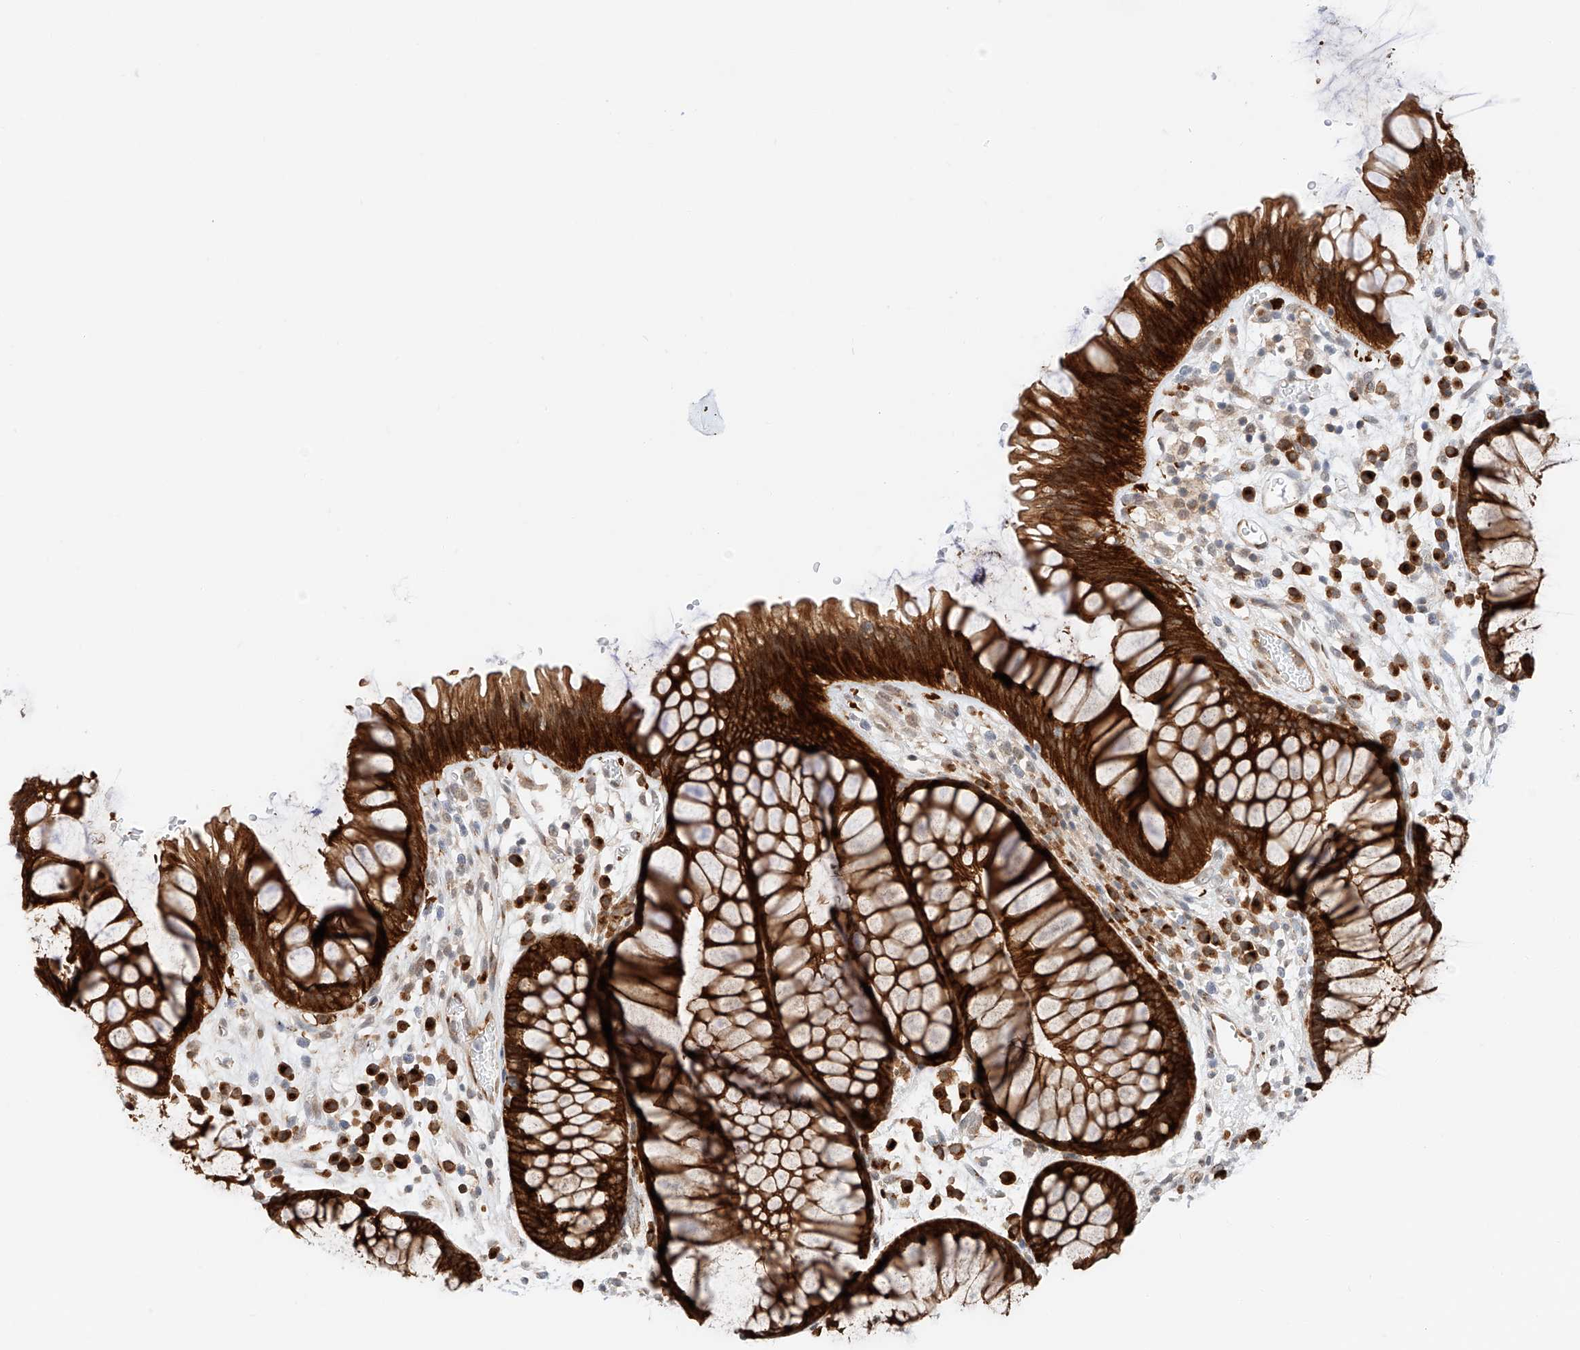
{"staining": {"intensity": "strong", "quantity": ">75%", "location": "cytoplasmic/membranous"}, "tissue": "rectum", "cell_type": "Glandular cells", "image_type": "normal", "snomed": [{"axis": "morphology", "description": "Normal tissue, NOS"}, {"axis": "topography", "description": "Rectum"}], "caption": "Brown immunohistochemical staining in benign rectum exhibits strong cytoplasmic/membranous staining in about >75% of glandular cells. (DAB (3,3'-diaminobenzidine) = brown stain, brightfield microscopy at high magnification).", "gene": "CARMIL1", "patient": {"sex": "male", "age": 51}}